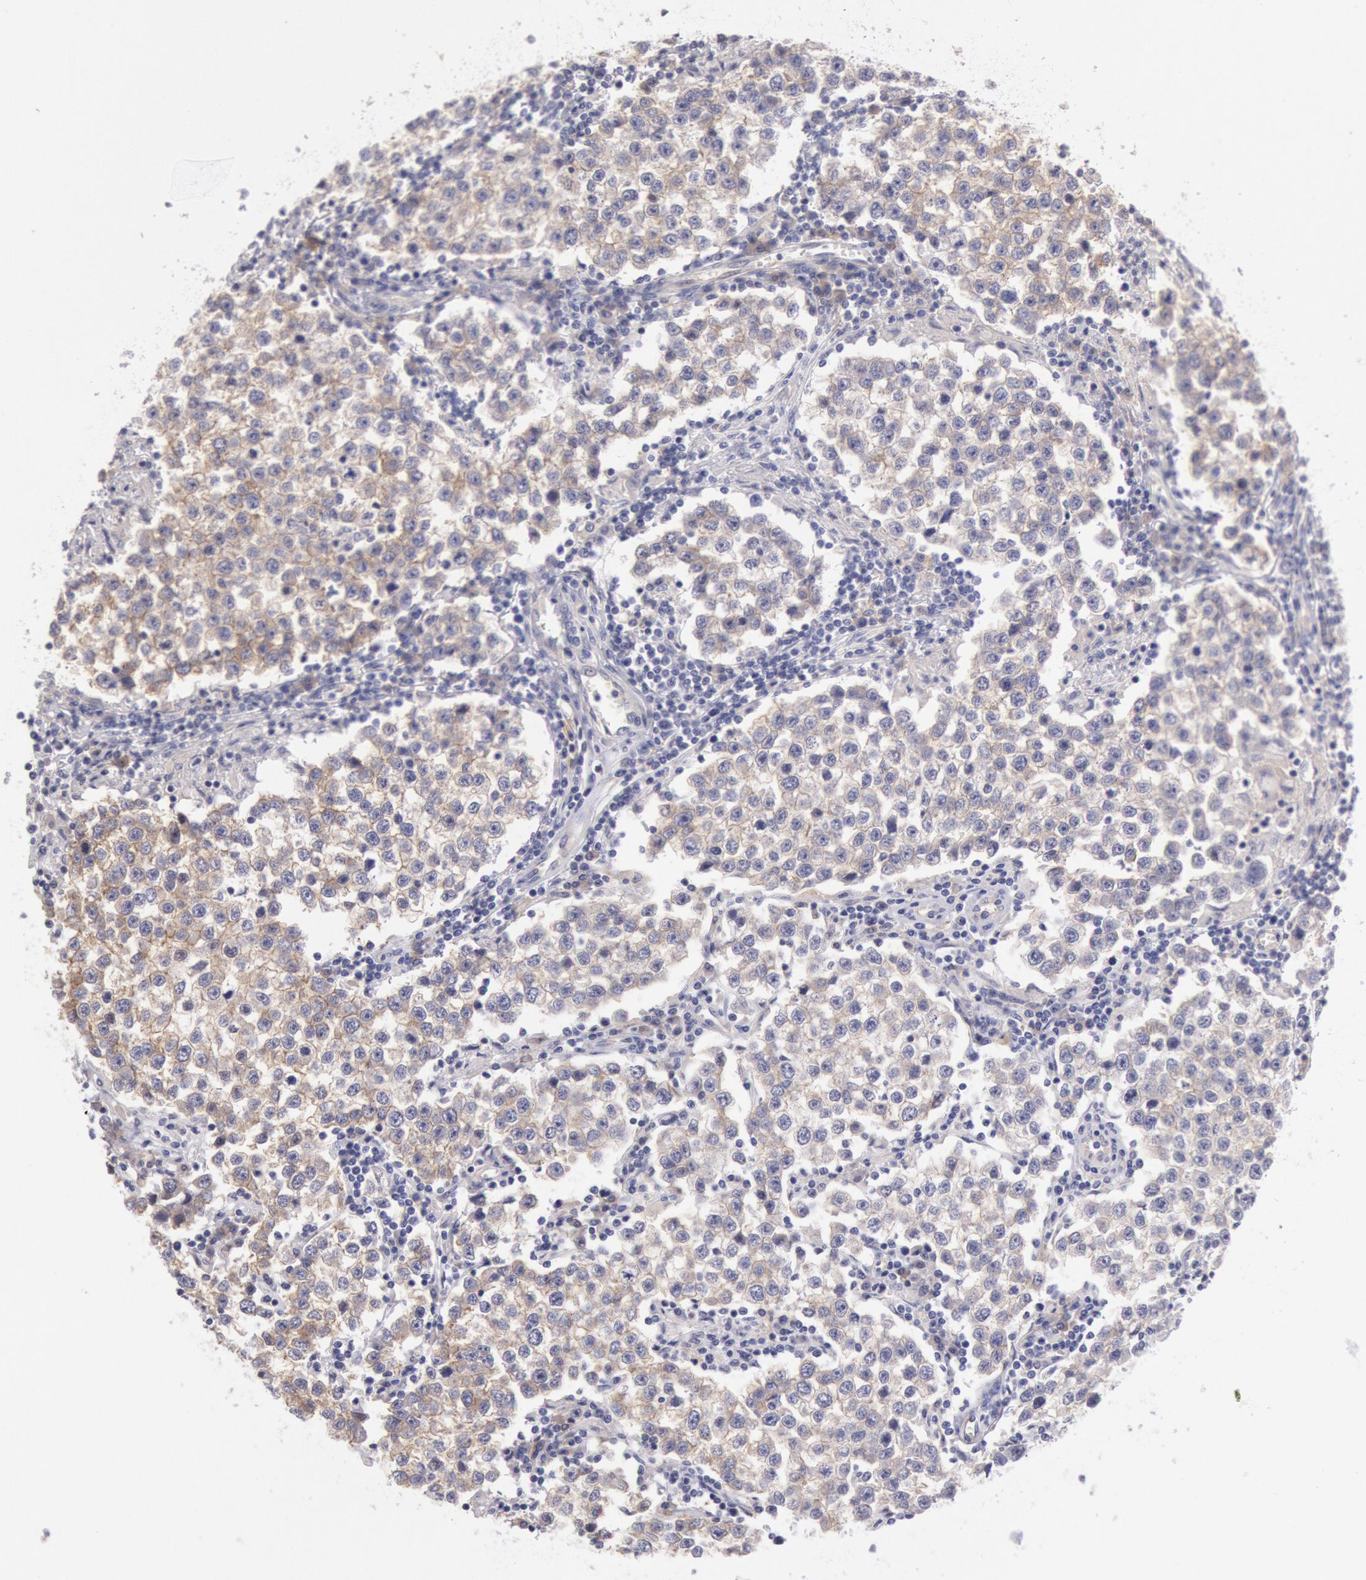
{"staining": {"intensity": "weak", "quantity": "25%-75%", "location": "cytoplasmic/membranous"}, "tissue": "testis cancer", "cell_type": "Tumor cells", "image_type": "cancer", "snomed": [{"axis": "morphology", "description": "Seminoma, NOS"}, {"axis": "topography", "description": "Testis"}], "caption": "Brown immunohistochemical staining in seminoma (testis) reveals weak cytoplasmic/membranous positivity in about 25%-75% of tumor cells.", "gene": "MYO5A", "patient": {"sex": "male", "age": 36}}